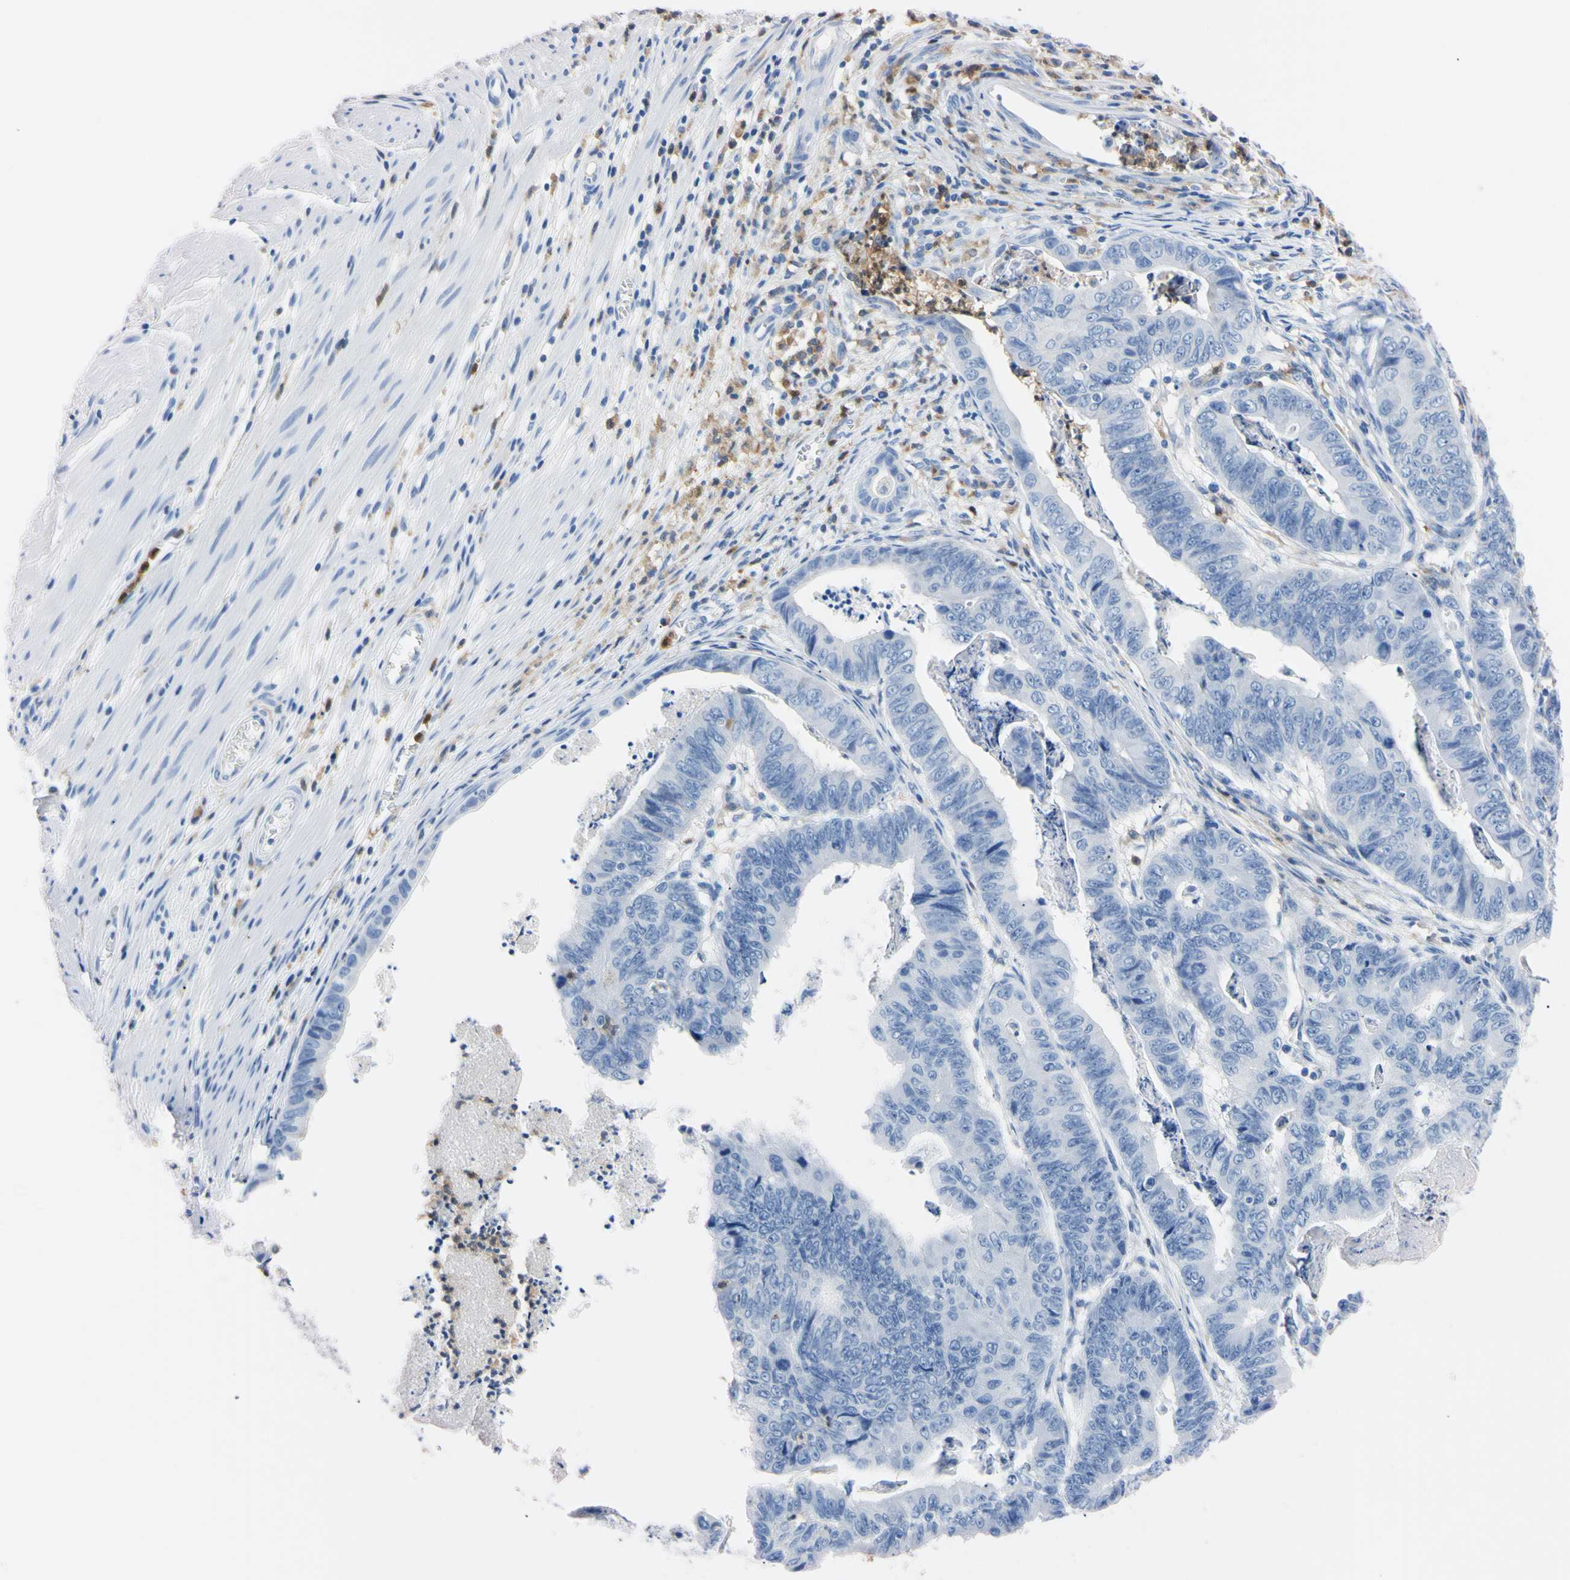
{"staining": {"intensity": "negative", "quantity": "none", "location": "none"}, "tissue": "stomach cancer", "cell_type": "Tumor cells", "image_type": "cancer", "snomed": [{"axis": "morphology", "description": "Adenocarcinoma, NOS"}, {"axis": "topography", "description": "Stomach, lower"}], "caption": "This is an immunohistochemistry image of stomach cancer. There is no expression in tumor cells.", "gene": "NCF4", "patient": {"sex": "male", "age": 77}}